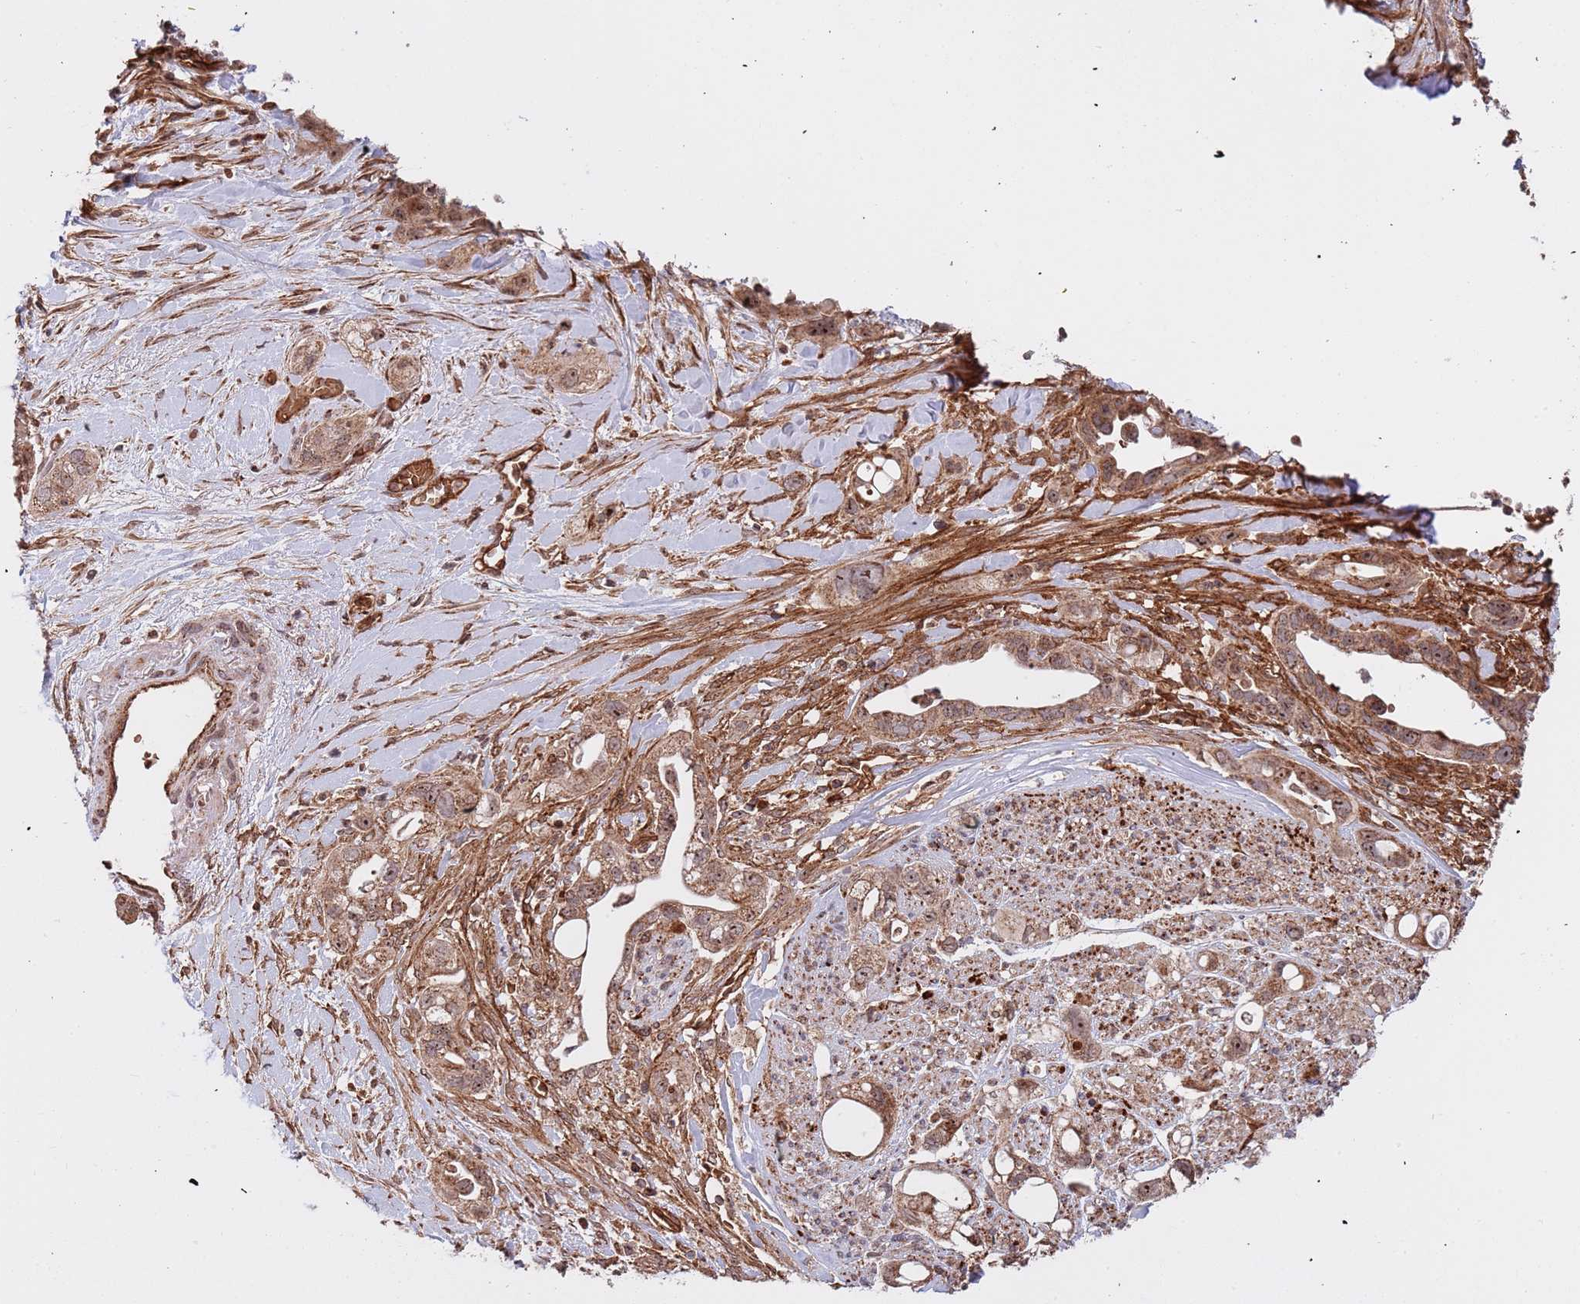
{"staining": {"intensity": "moderate", "quantity": ">75%", "location": "cytoplasmic/membranous,nuclear"}, "tissue": "pancreatic cancer", "cell_type": "Tumor cells", "image_type": "cancer", "snomed": [{"axis": "morphology", "description": "Adenocarcinoma, NOS"}, {"axis": "topography", "description": "Pancreas"}], "caption": "Human pancreatic cancer stained with a protein marker exhibits moderate staining in tumor cells.", "gene": "DCHS1", "patient": {"sex": "male", "age": 44}}